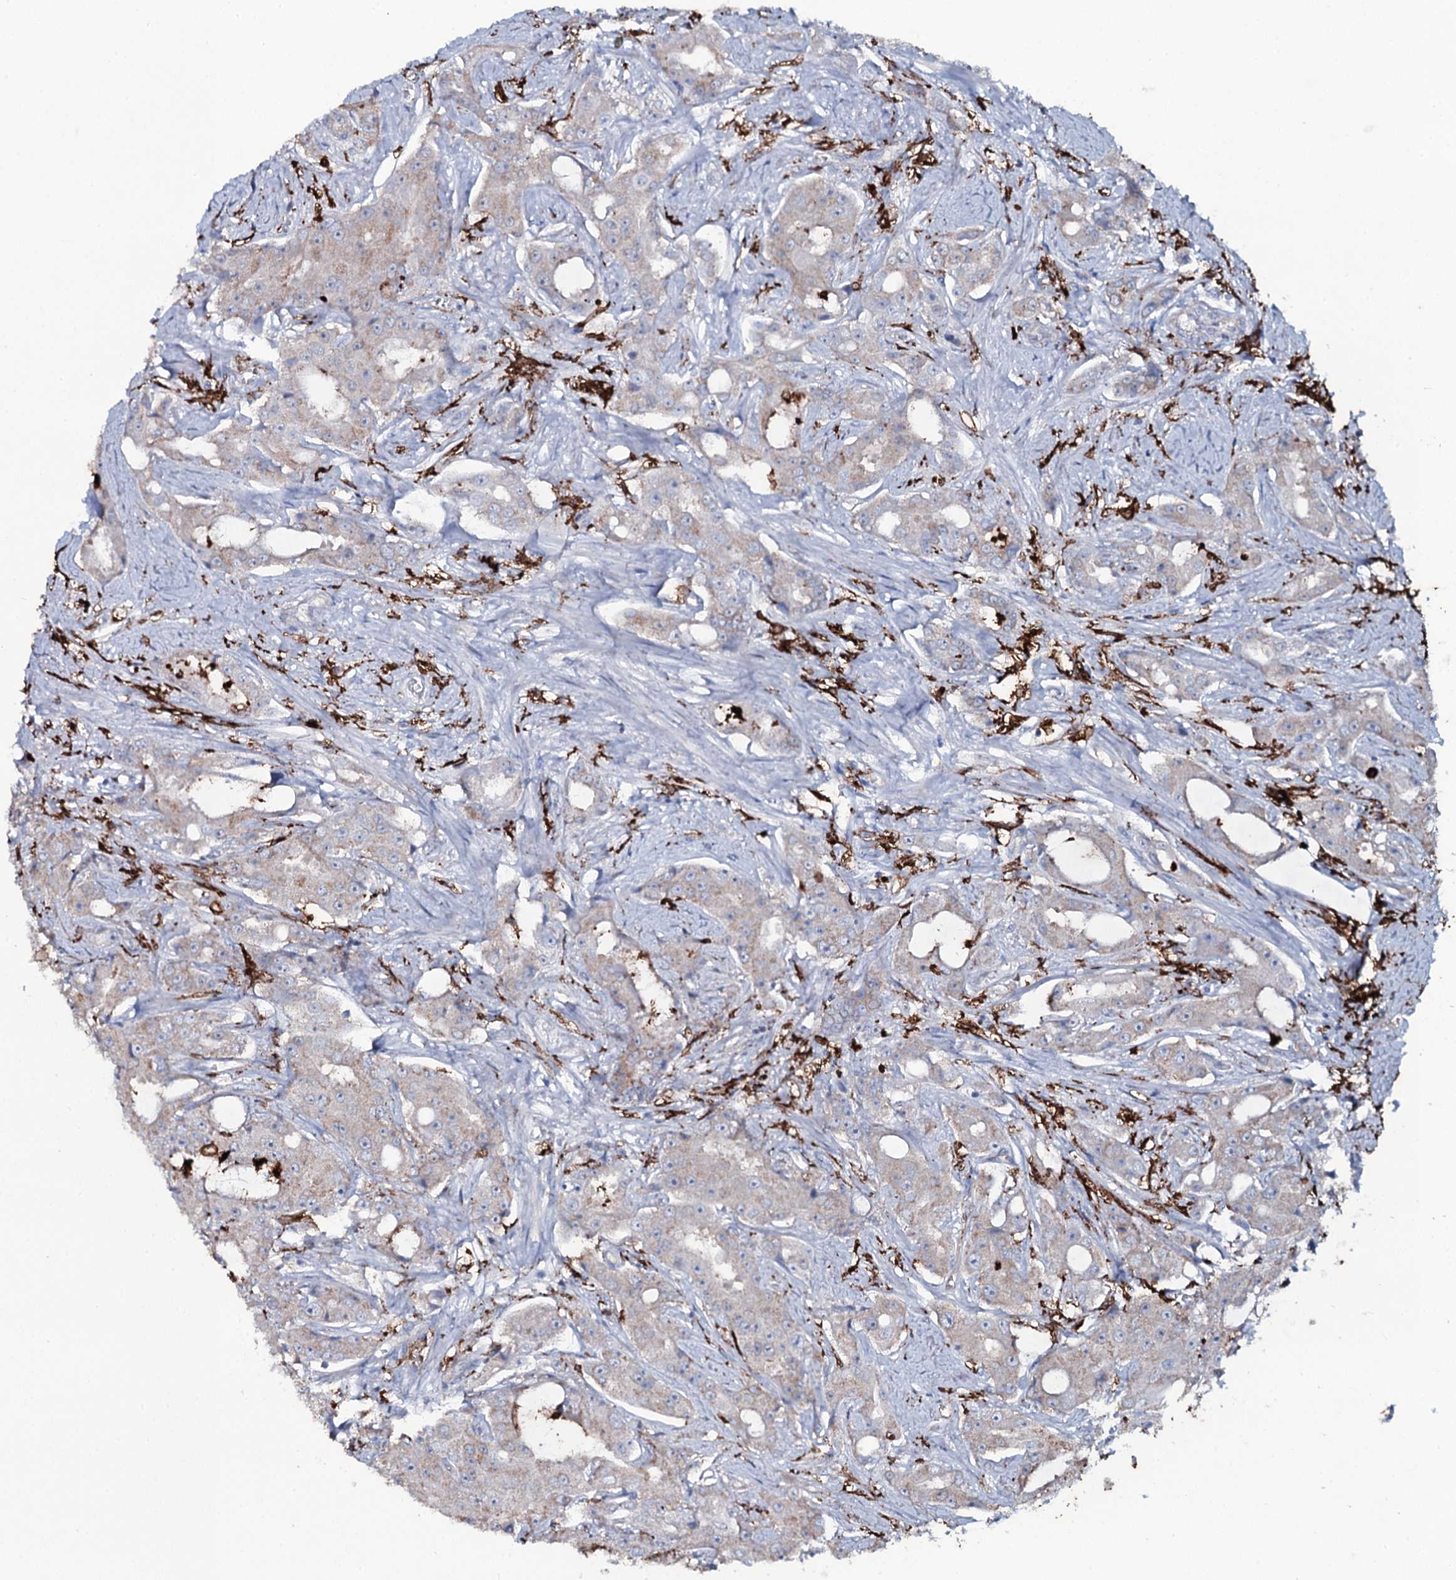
{"staining": {"intensity": "weak", "quantity": "<25%", "location": "cytoplasmic/membranous"}, "tissue": "prostate cancer", "cell_type": "Tumor cells", "image_type": "cancer", "snomed": [{"axis": "morphology", "description": "Adenocarcinoma, High grade"}, {"axis": "topography", "description": "Prostate"}], "caption": "The IHC image has no significant staining in tumor cells of prostate high-grade adenocarcinoma tissue. (DAB (3,3'-diaminobenzidine) IHC visualized using brightfield microscopy, high magnification).", "gene": "OSBPL2", "patient": {"sex": "male", "age": 73}}